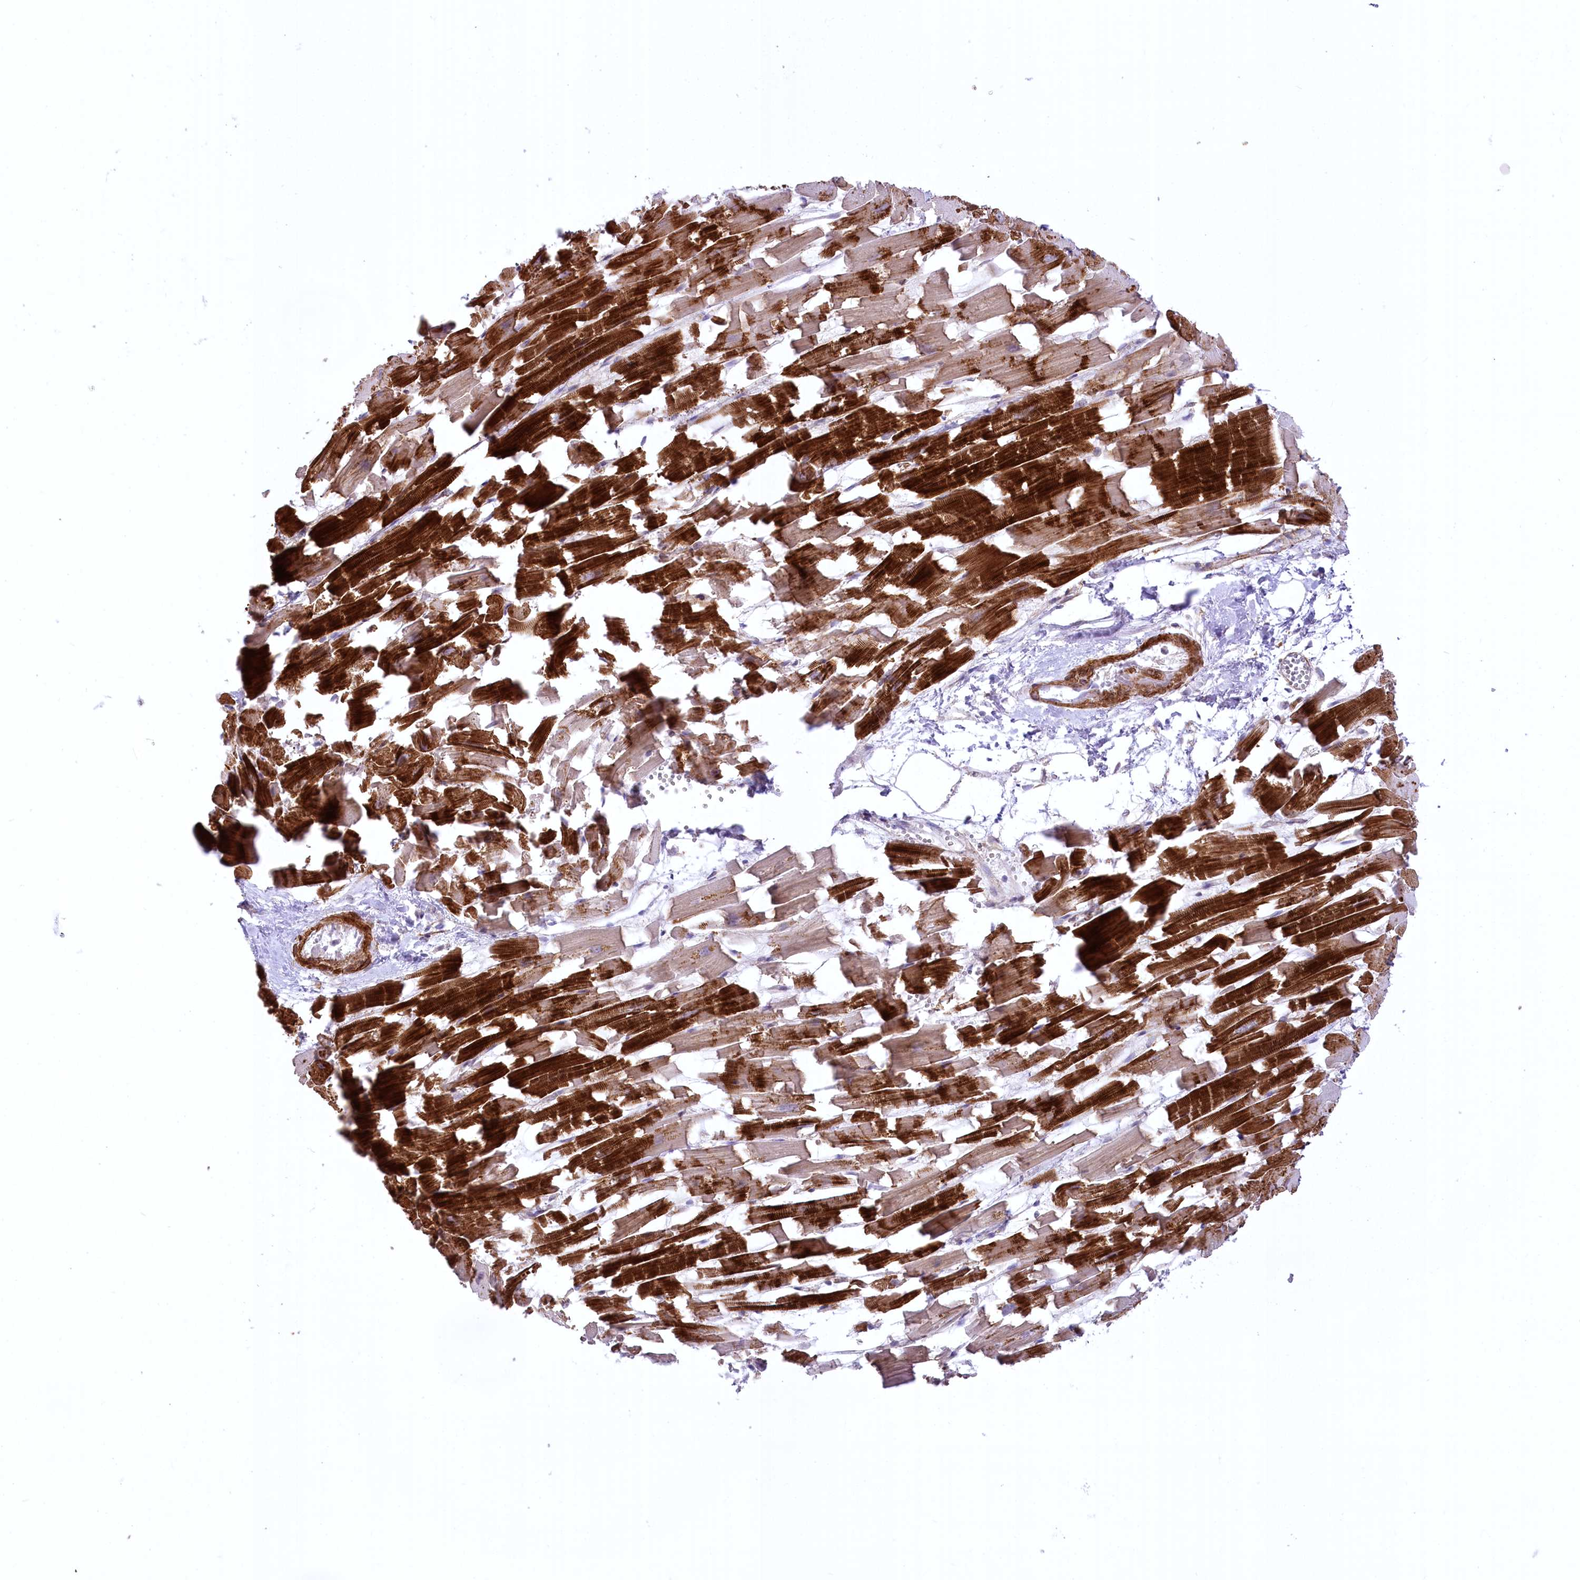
{"staining": {"intensity": "strong", "quantity": ">75%", "location": "cytoplasmic/membranous"}, "tissue": "heart muscle", "cell_type": "Cardiomyocytes", "image_type": "normal", "snomed": [{"axis": "morphology", "description": "Normal tissue, NOS"}, {"axis": "topography", "description": "Heart"}], "caption": "The immunohistochemical stain shows strong cytoplasmic/membranous staining in cardiomyocytes of normal heart muscle.", "gene": "SYNPO2", "patient": {"sex": "female", "age": 64}}